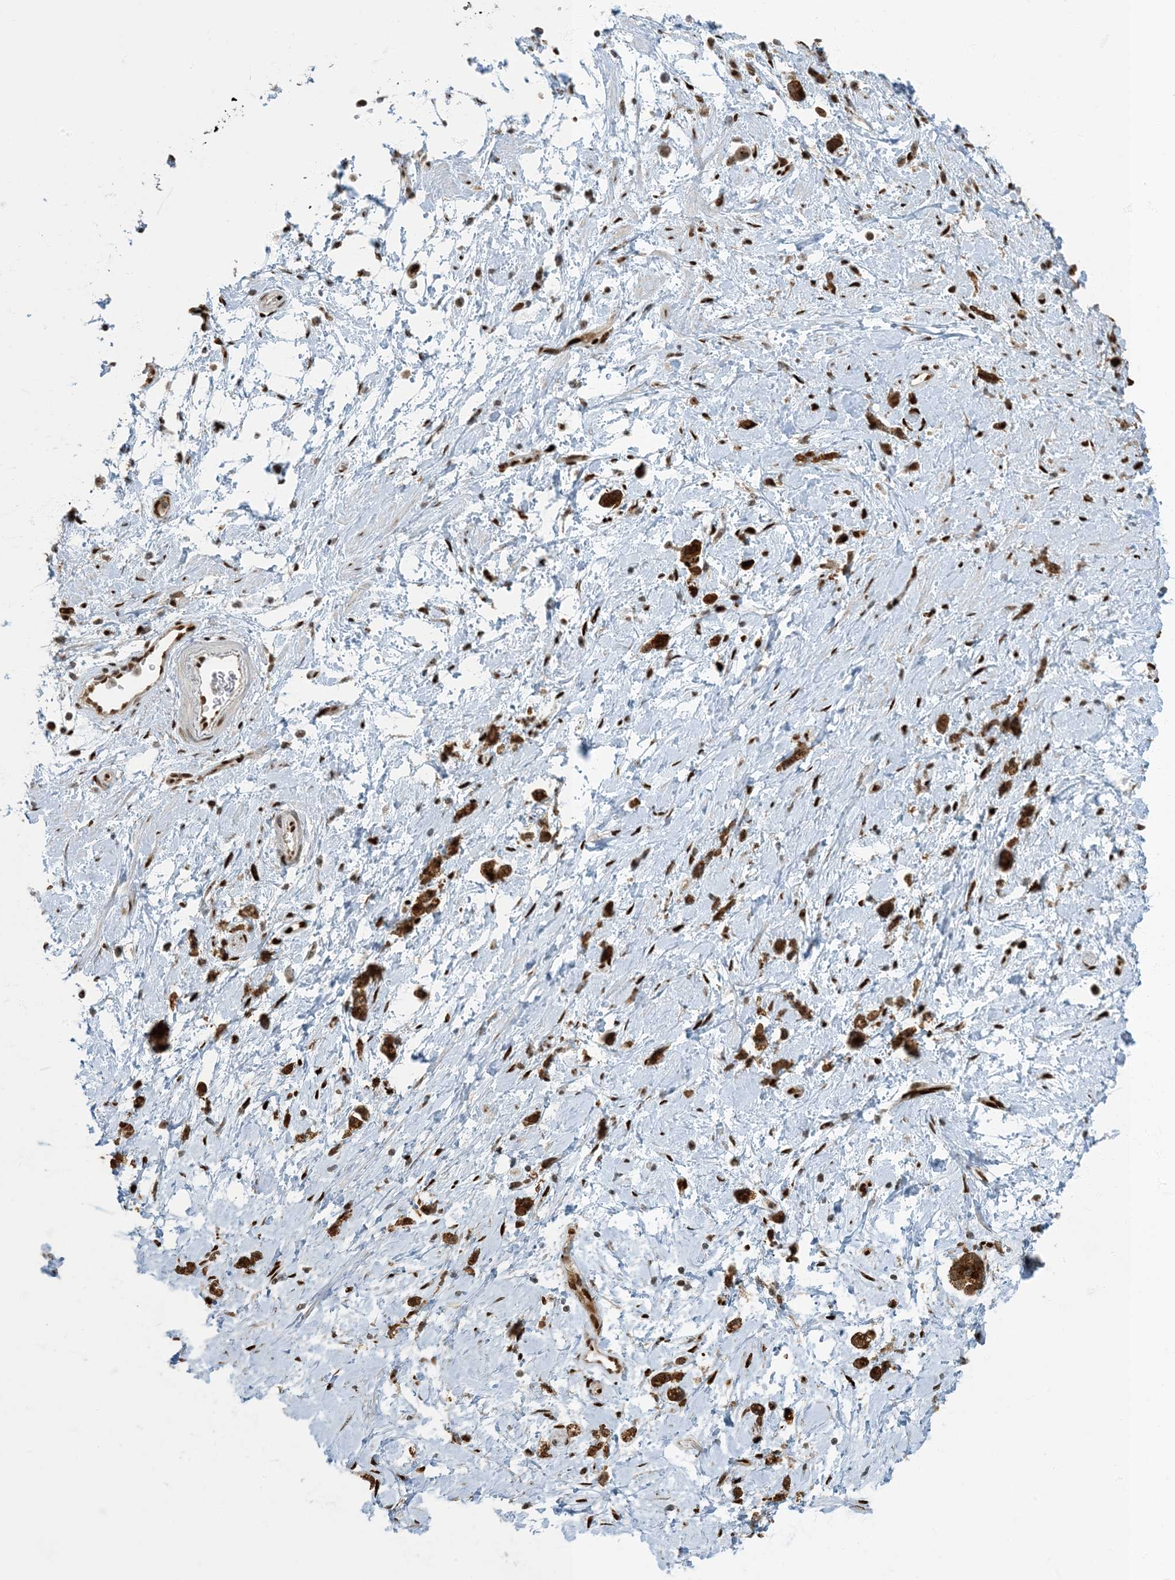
{"staining": {"intensity": "strong", "quantity": ">75%", "location": "cytoplasmic/membranous,nuclear"}, "tissue": "stomach cancer", "cell_type": "Tumor cells", "image_type": "cancer", "snomed": [{"axis": "morphology", "description": "Adenocarcinoma, NOS"}, {"axis": "topography", "description": "Stomach"}], "caption": "Immunohistochemical staining of human adenocarcinoma (stomach) demonstrates high levels of strong cytoplasmic/membranous and nuclear expression in about >75% of tumor cells. (DAB IHC with brightfield microscopy, high magnification).", "gene": "MBD1", "patient": {"sex": "female", "age": 60}}